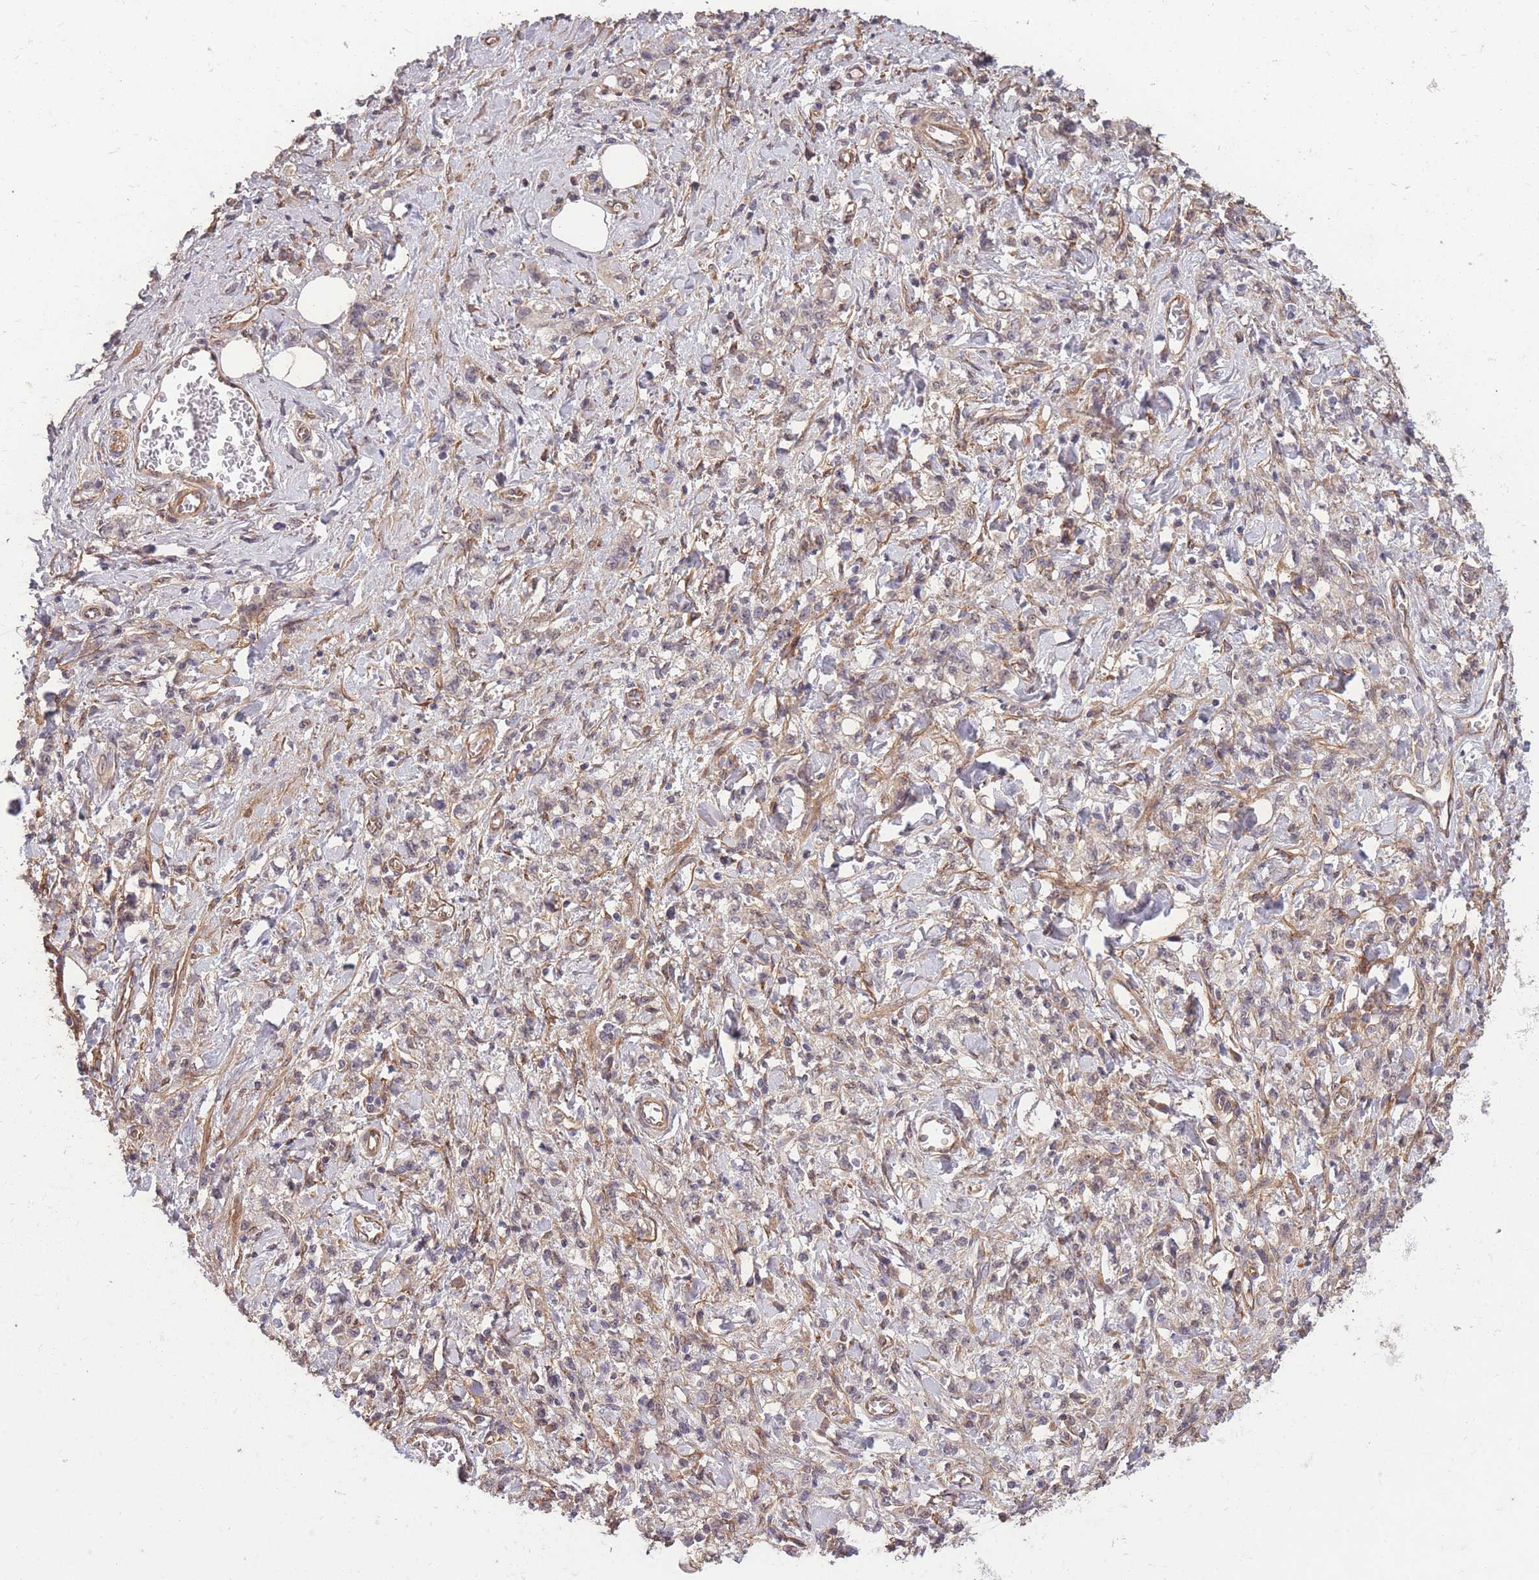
{"staining": {"intensity": "negative", "quantity": "none", "location": "none"}, "tissue": "stomach cancer", "cell_type": "Tumor cells", "image_type": "cancer", "snomed": [{"axis": "morphology", "description": "Adenocarcinoma, NOS"}, {"axis": "topography", "description": "Stomach"}], "caption": "Immunohistochemical staining of stomach cancer reveals no significant staining in tumor cells. The staining was performed using DAB (3,3'-diaminobenzidine) to visualize the protein expression in brown, while the nuclei were stained in blue with hematoxylin (Magnification: 20x).", "gene": "DYNC1LI2", "patient": {"sex": "male", "age": 77}}